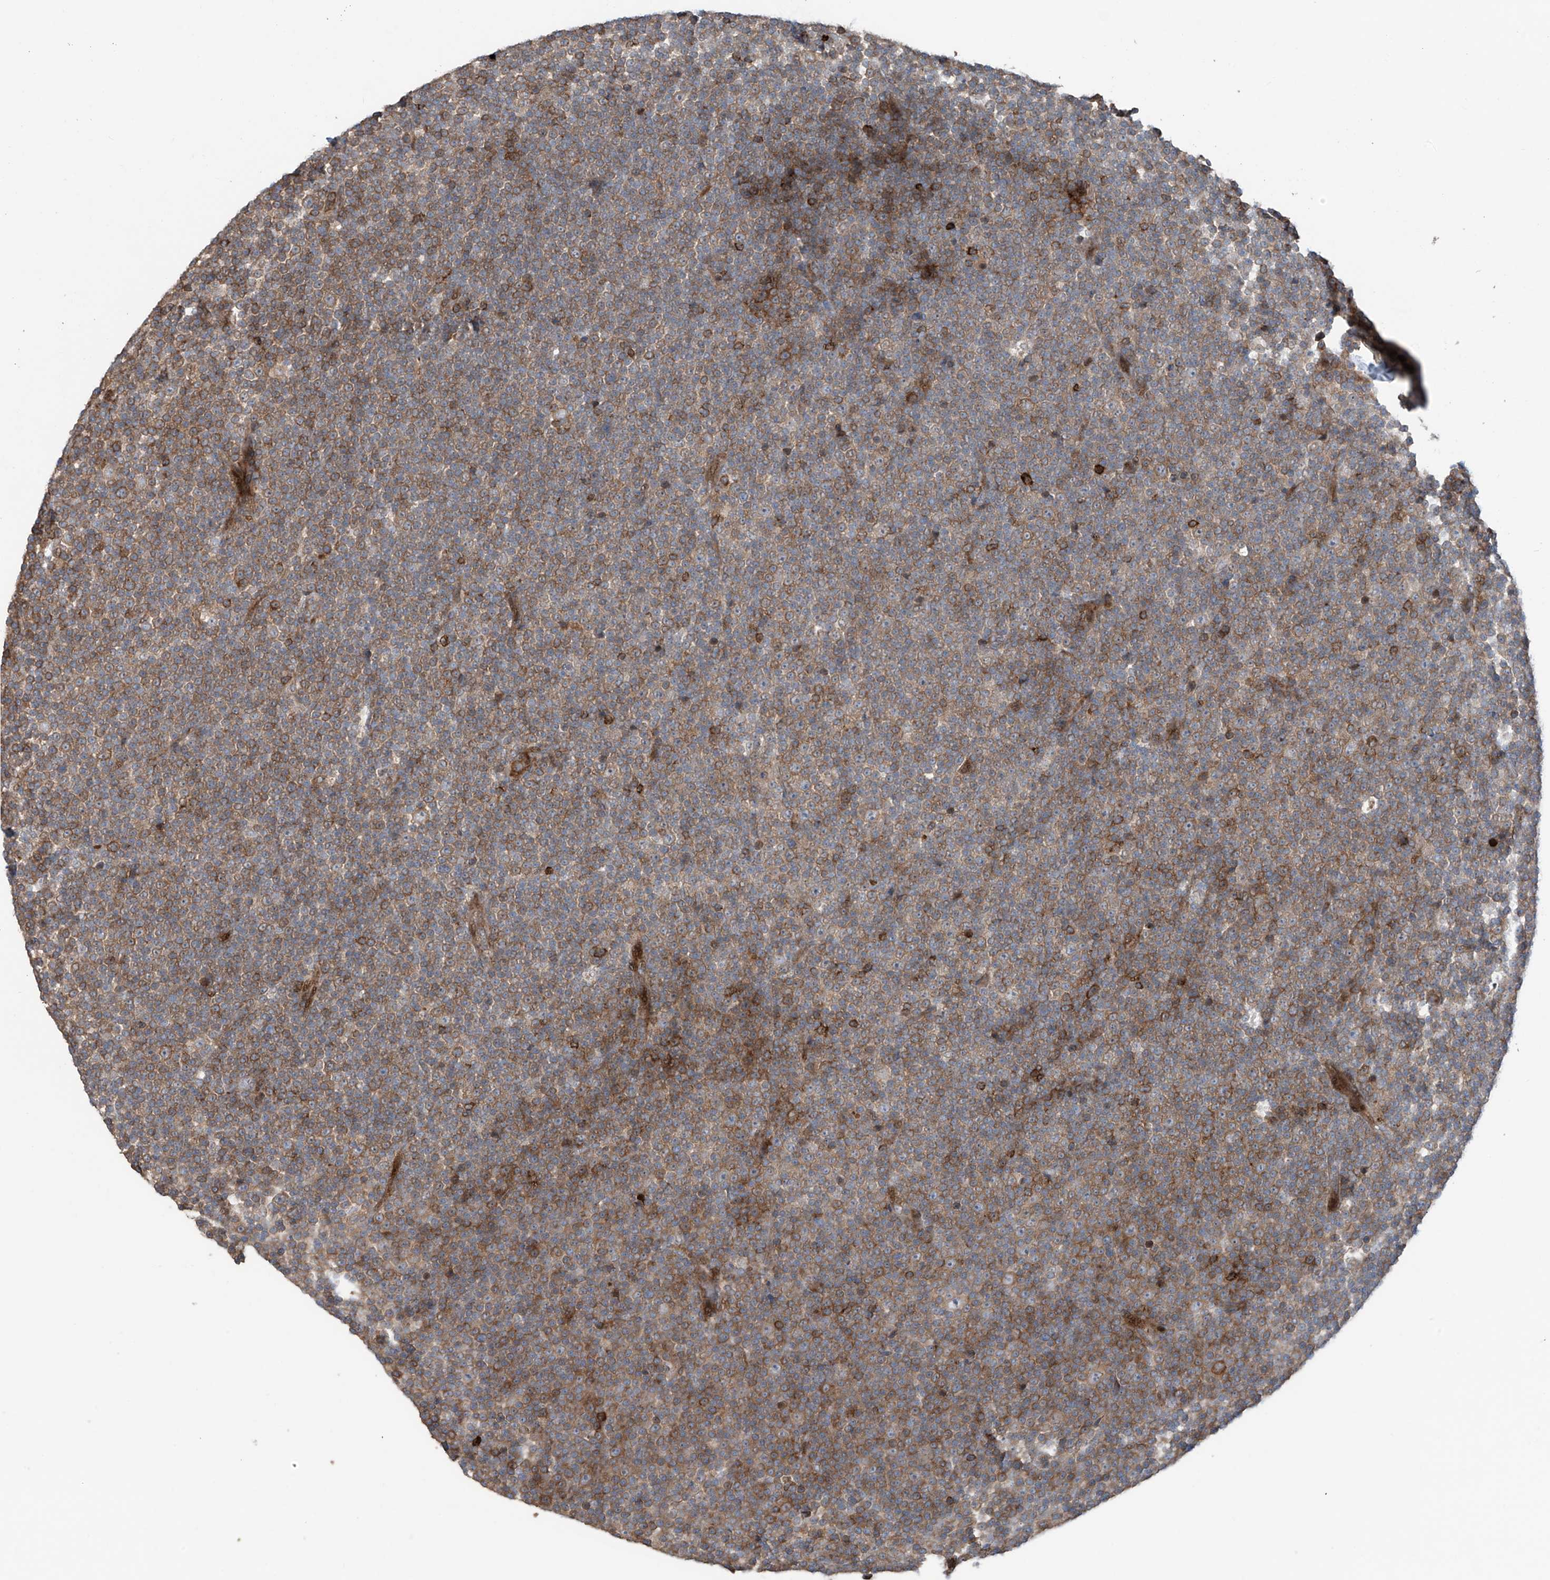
{"staining": {"intensity": "moderate", "quantity": ">75%", "location": "cytoplasmic/membranous"}, "tissue": "lymphoma", "cell_type": "Tumor cells", "image_type": "cancer", "snomed": [{"axis": "morphology", "description": "Malignant lymphoma, non-Hodgkin's type, Low grade"}, {"axis": "topography", "description": "Lymph node"}], "caption": "High-magnification brightfield microscopy of low-grade malignant lymphoma, non-Hodgkin's type stained with DAB (3,3'-diaminobenzidine) (brown) and counterstained with hematoxylin (blue). tumor cells exhibit moderate cytoplasmic/membranous positivity is seen in about>75% of cells. The staining is performed using DAB brown chromogen to label protein expression. The nuclei are counter-stained blue using hematoxylin.", "gene": "SAMD3", "patient": {"sex": "female", "age": 67}}